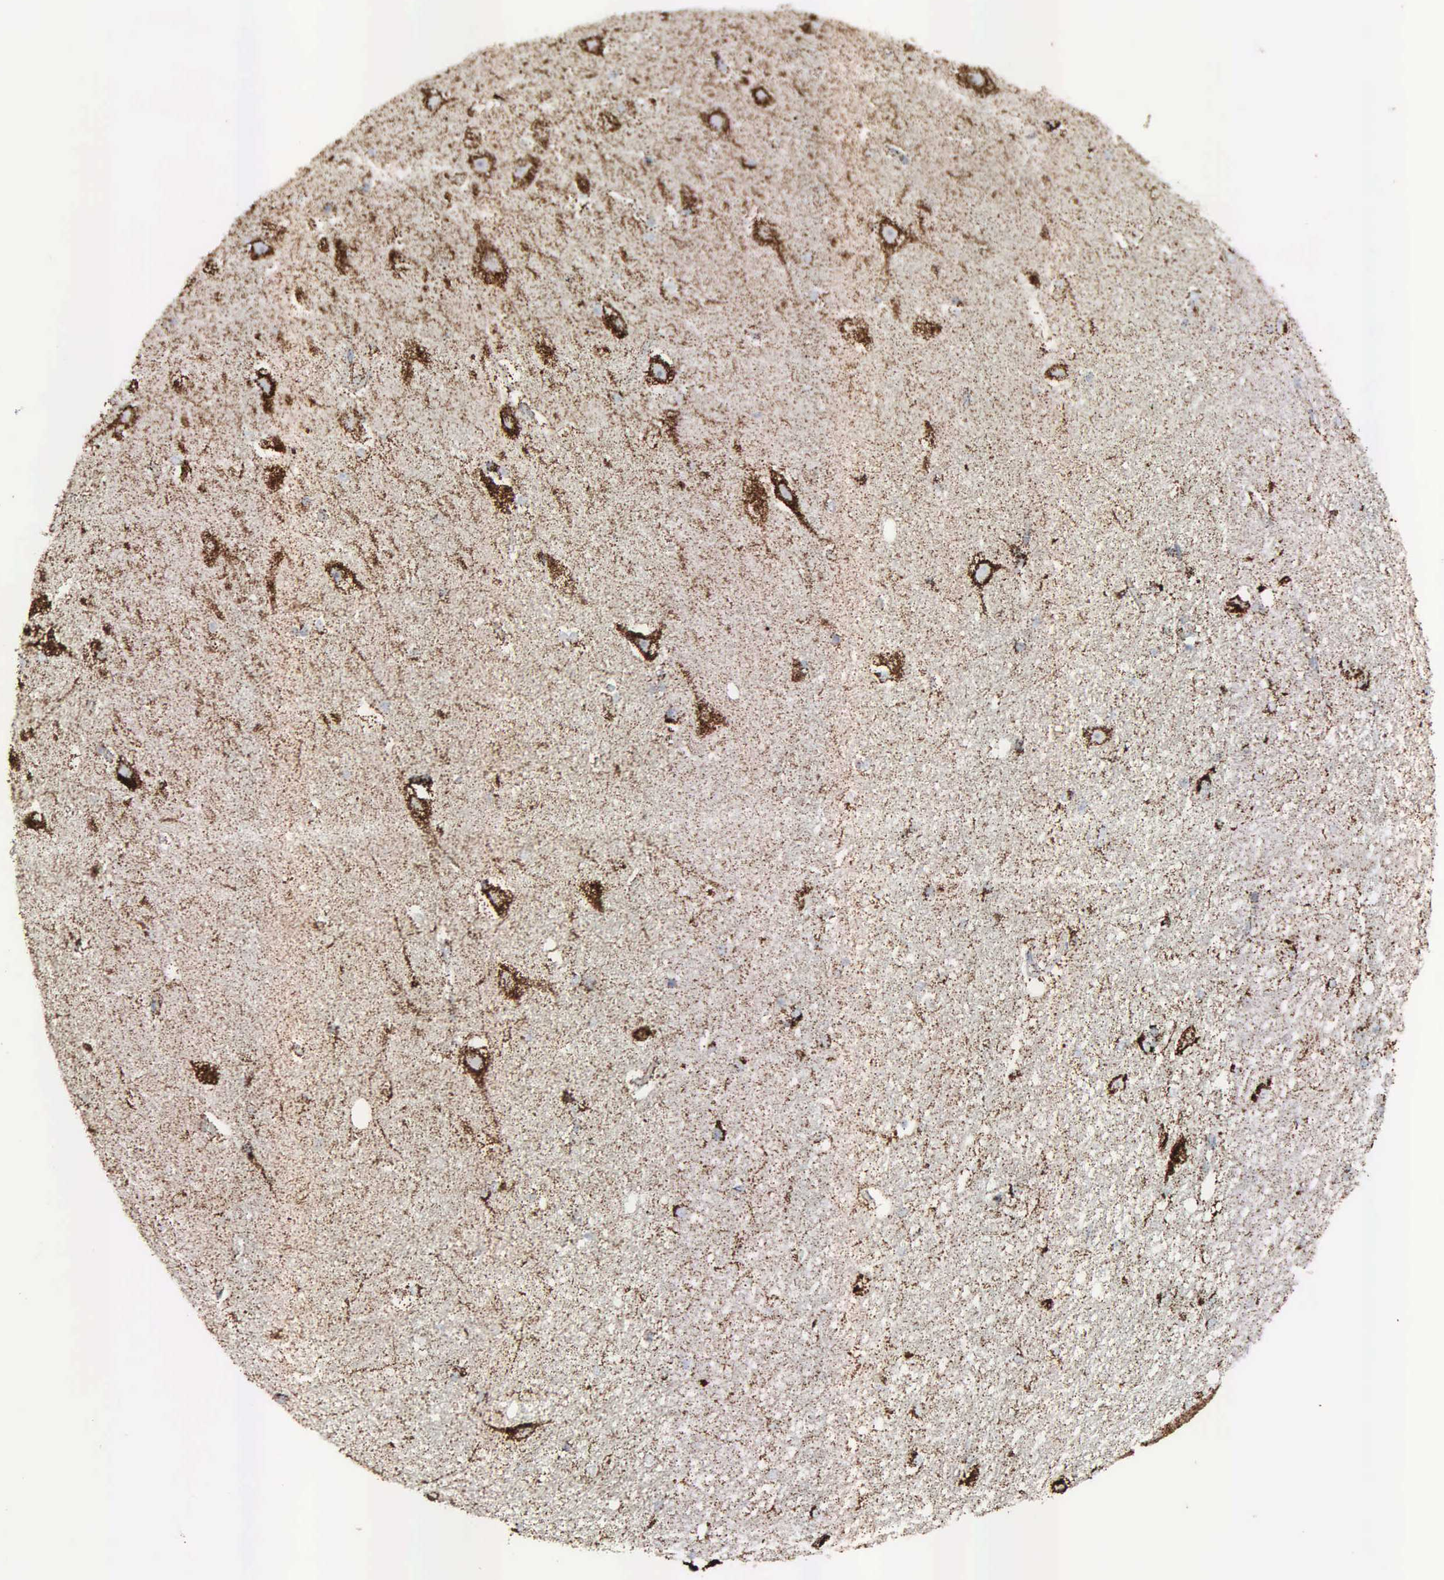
{"staining": {"intensity": "moderate", "quantity": ">75%", "location": "cytoplasmic/membranous"}, "tissue": "hippocampus", "cell_type": "Glial cells", "image_type": "normal", "snomed": [{"axis": "morphology", "description": "Normal tissue, NOS"}, {"axis": "topography", "description": "Hippocampus"}], "caption": "Normal hippocampus was stained to show a protein in brown. There is medium levels of moderate cytoplasmic/membranous staining in about >75% of glial cells. Using DAB (brown) and hematoxylin (blue) stains, captured at high magnification using brightfield microscopy.", "gene": "HSPA9", "patient": {"sex": "female", "age": 19}}